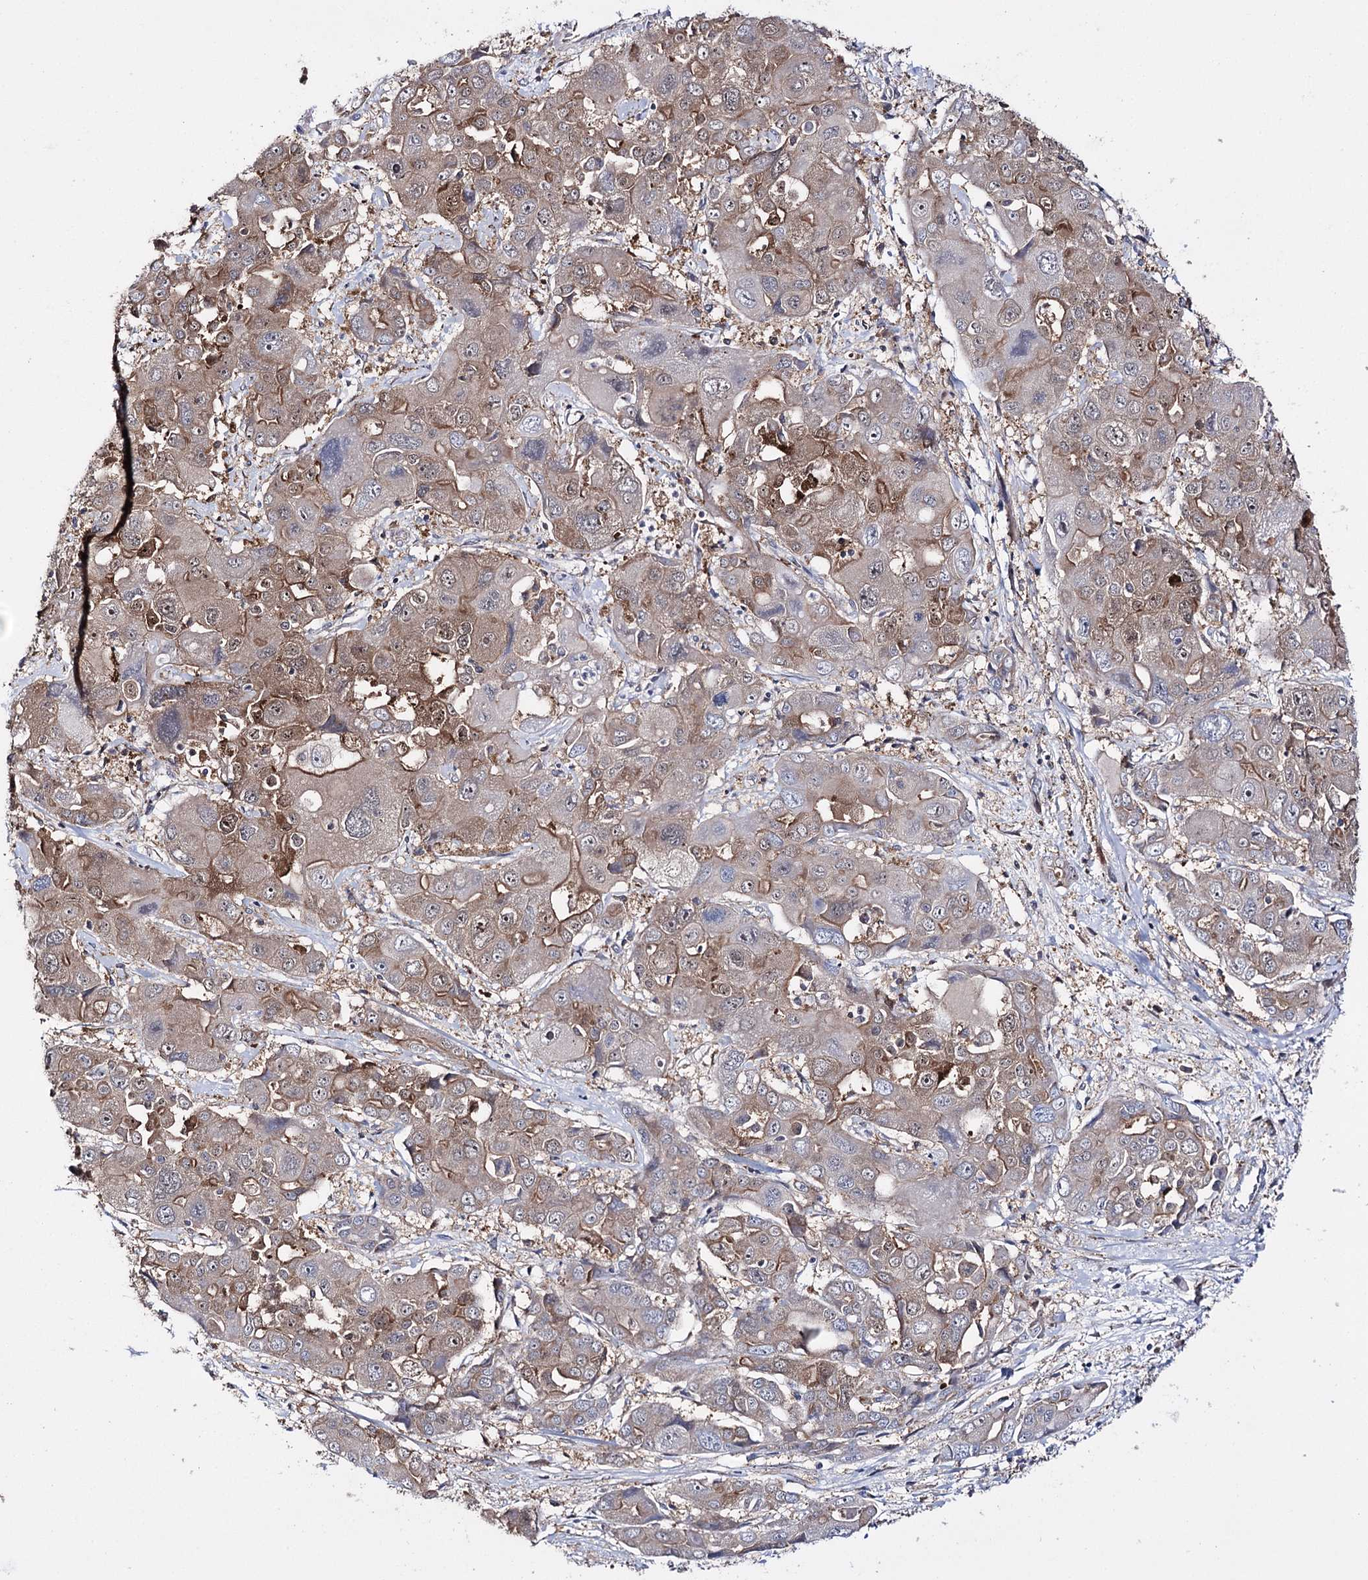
{"staining": {"intensity": "moderate", "quantity": ">75%", "location": "cytoplasmic/membranous,nuclear"}, "tissue": "liver cancer", "cell_type": "Tumor cells", "image_type": "cancer", "snomed": [{"axis": "morphology", "description": "Cholangiocarcinoma"}, {"axis": "topography", "description": "Liver"}], "caption": "Immunohistochemical staining of human liver cholangiocarcinoma exhibits moderate cytoplasmic/membranous and nuclear protein expression in about >75% of tumor cells.", "gene": "PTER", "patient": {"sex": "male", "age": 67}}